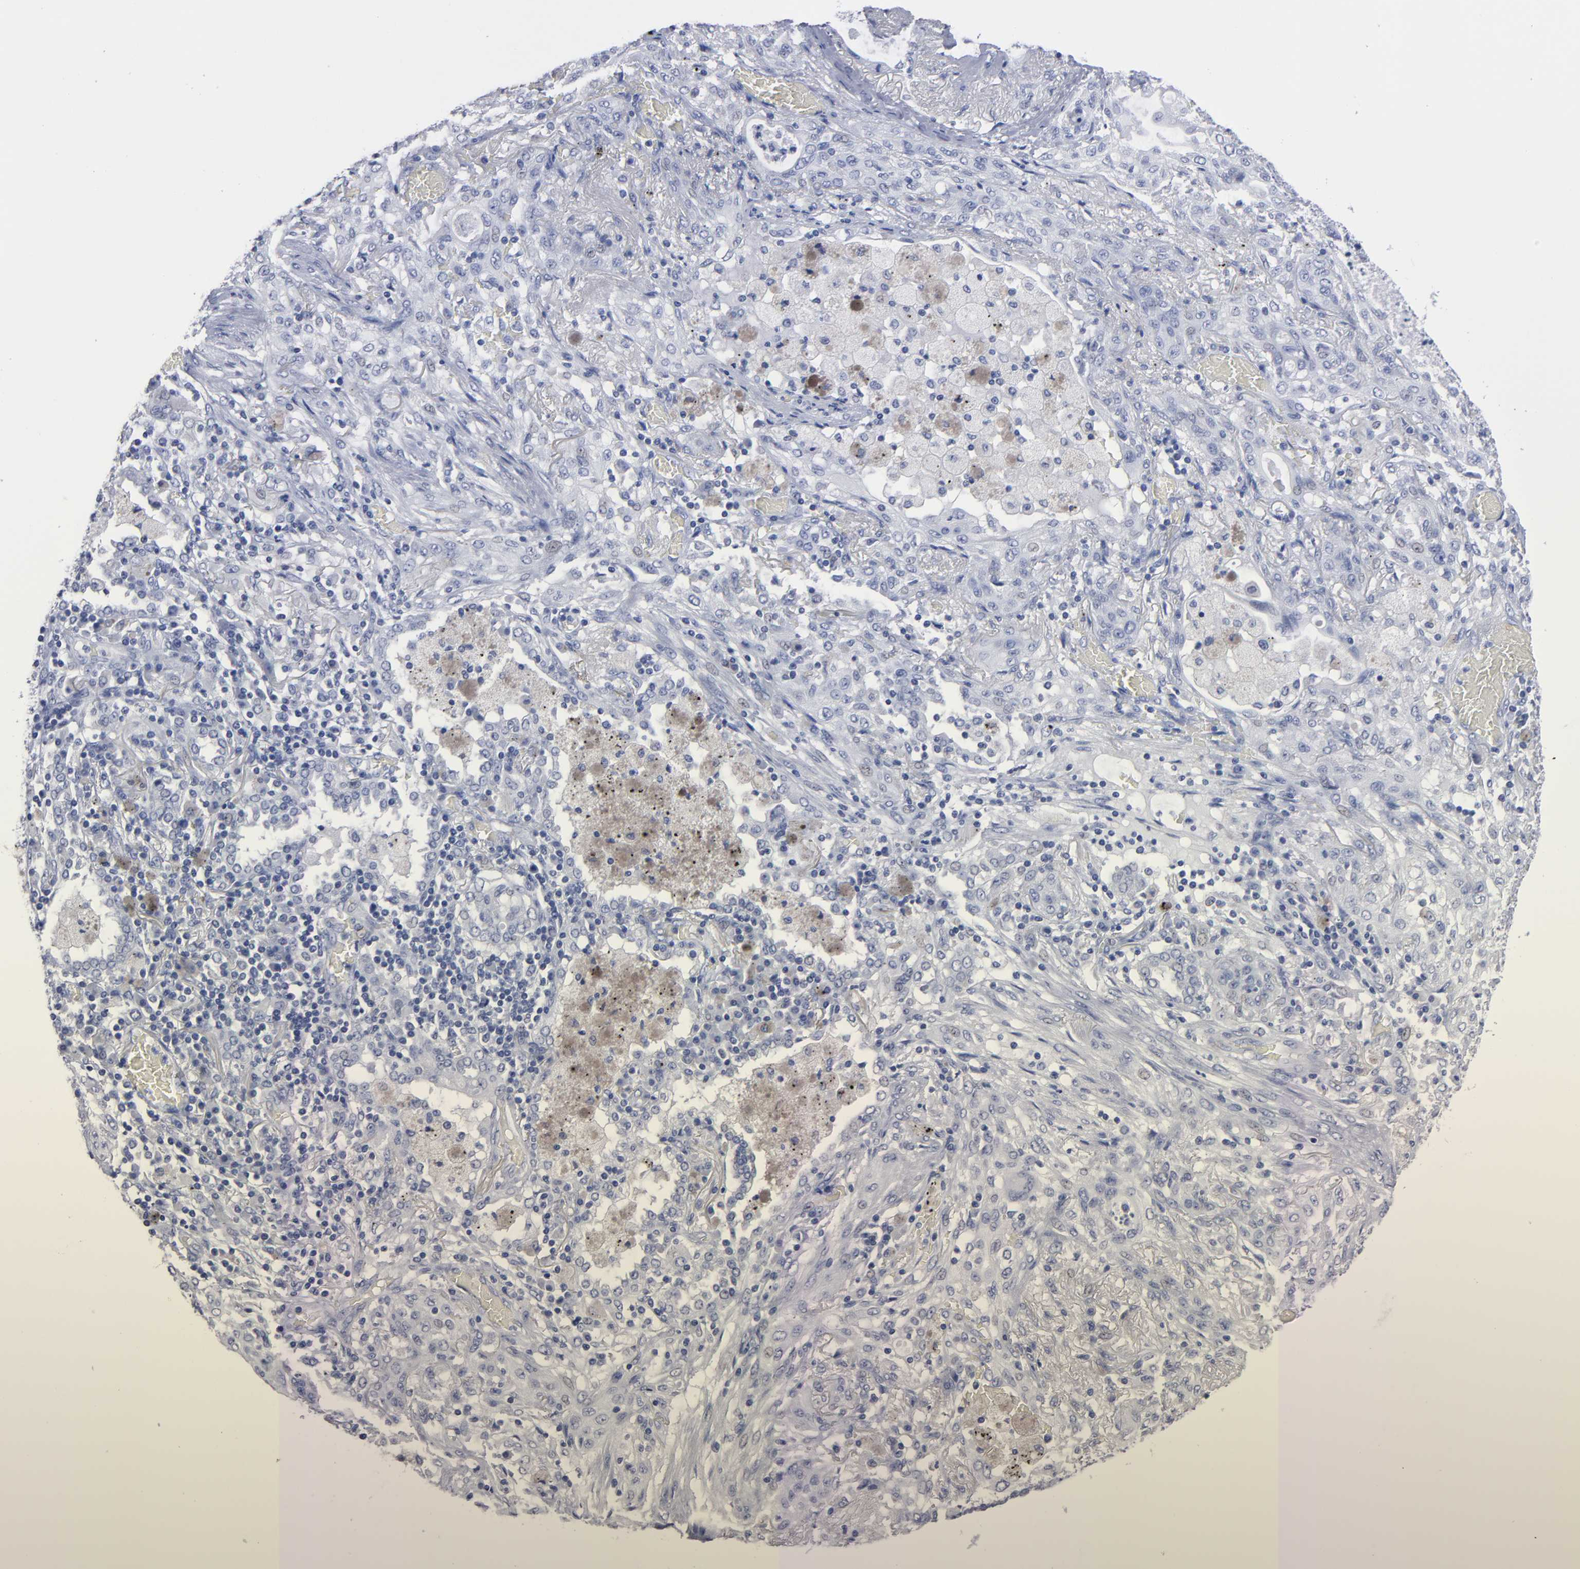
{"staining": {"intensity": "negative", "quantity": "none", "location": "none"}, "tissue": "lung cancer", "cell_type": "Tumor cells", "image_type": "cancer", "snomed": [{"axis": "morphology", "description": "Squamous cell carcinoma, NOS"}, {"axis": "topography", "description": "Lung"}], "caption": "A histopathology image of lung cancer stained for a protein demonstrates no brown staining in tumor cells.", "gene": "RPH3A", "patient": {"sex": "female", "age": 47}}